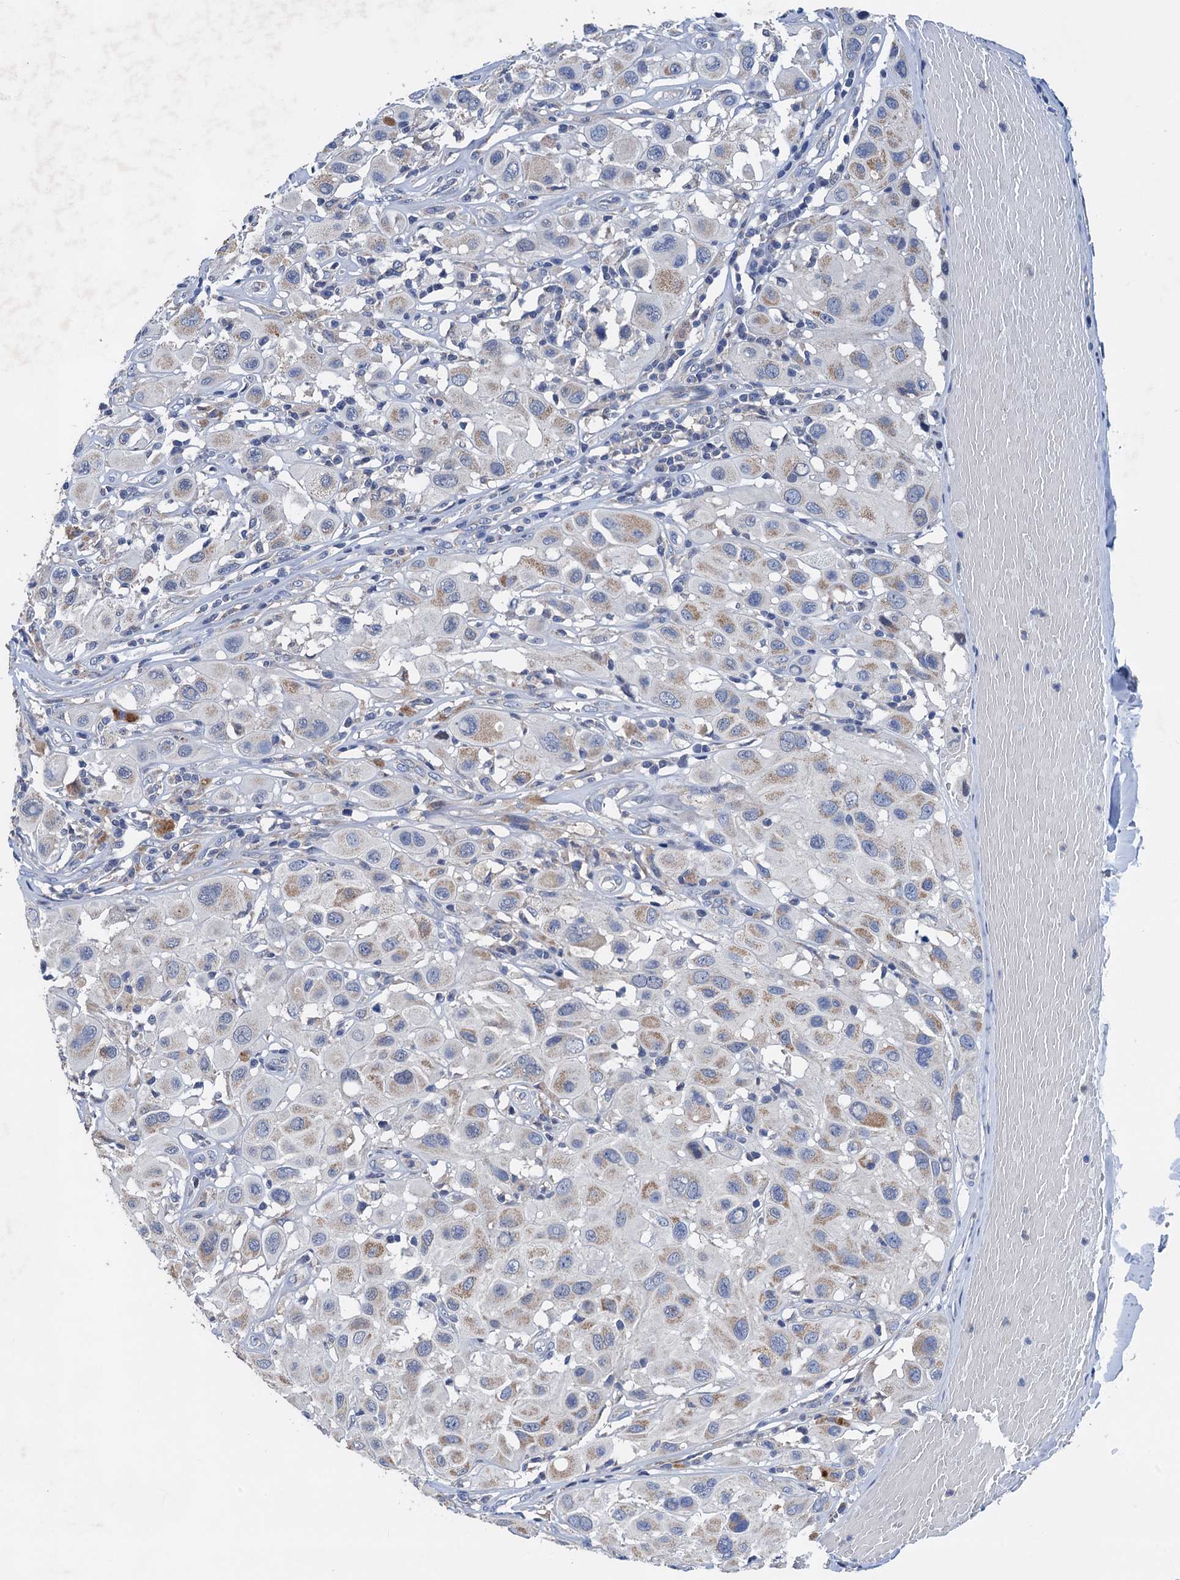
{"staining": {"intensity": "weak", "quantity": "25%-75%", "location": "cytoplasmic/membranous"}, "tissue": "melanoma", "cell_type": "Tumor cells", "image_type": "cancer", "snomed": [{"axis": "morphology", "description": "Malignant melanoma, Metastatic site"}, {"axis": "topography", "description": "Skin"}], "caption": "A micrograph of malignant melanoma (metastatic site) stained for a protein displays weak cytoplasmic/membranous brown staining in tumor cells.", "gene": "DGLUCY", "patient": {"sex": "male", "age": 41}}